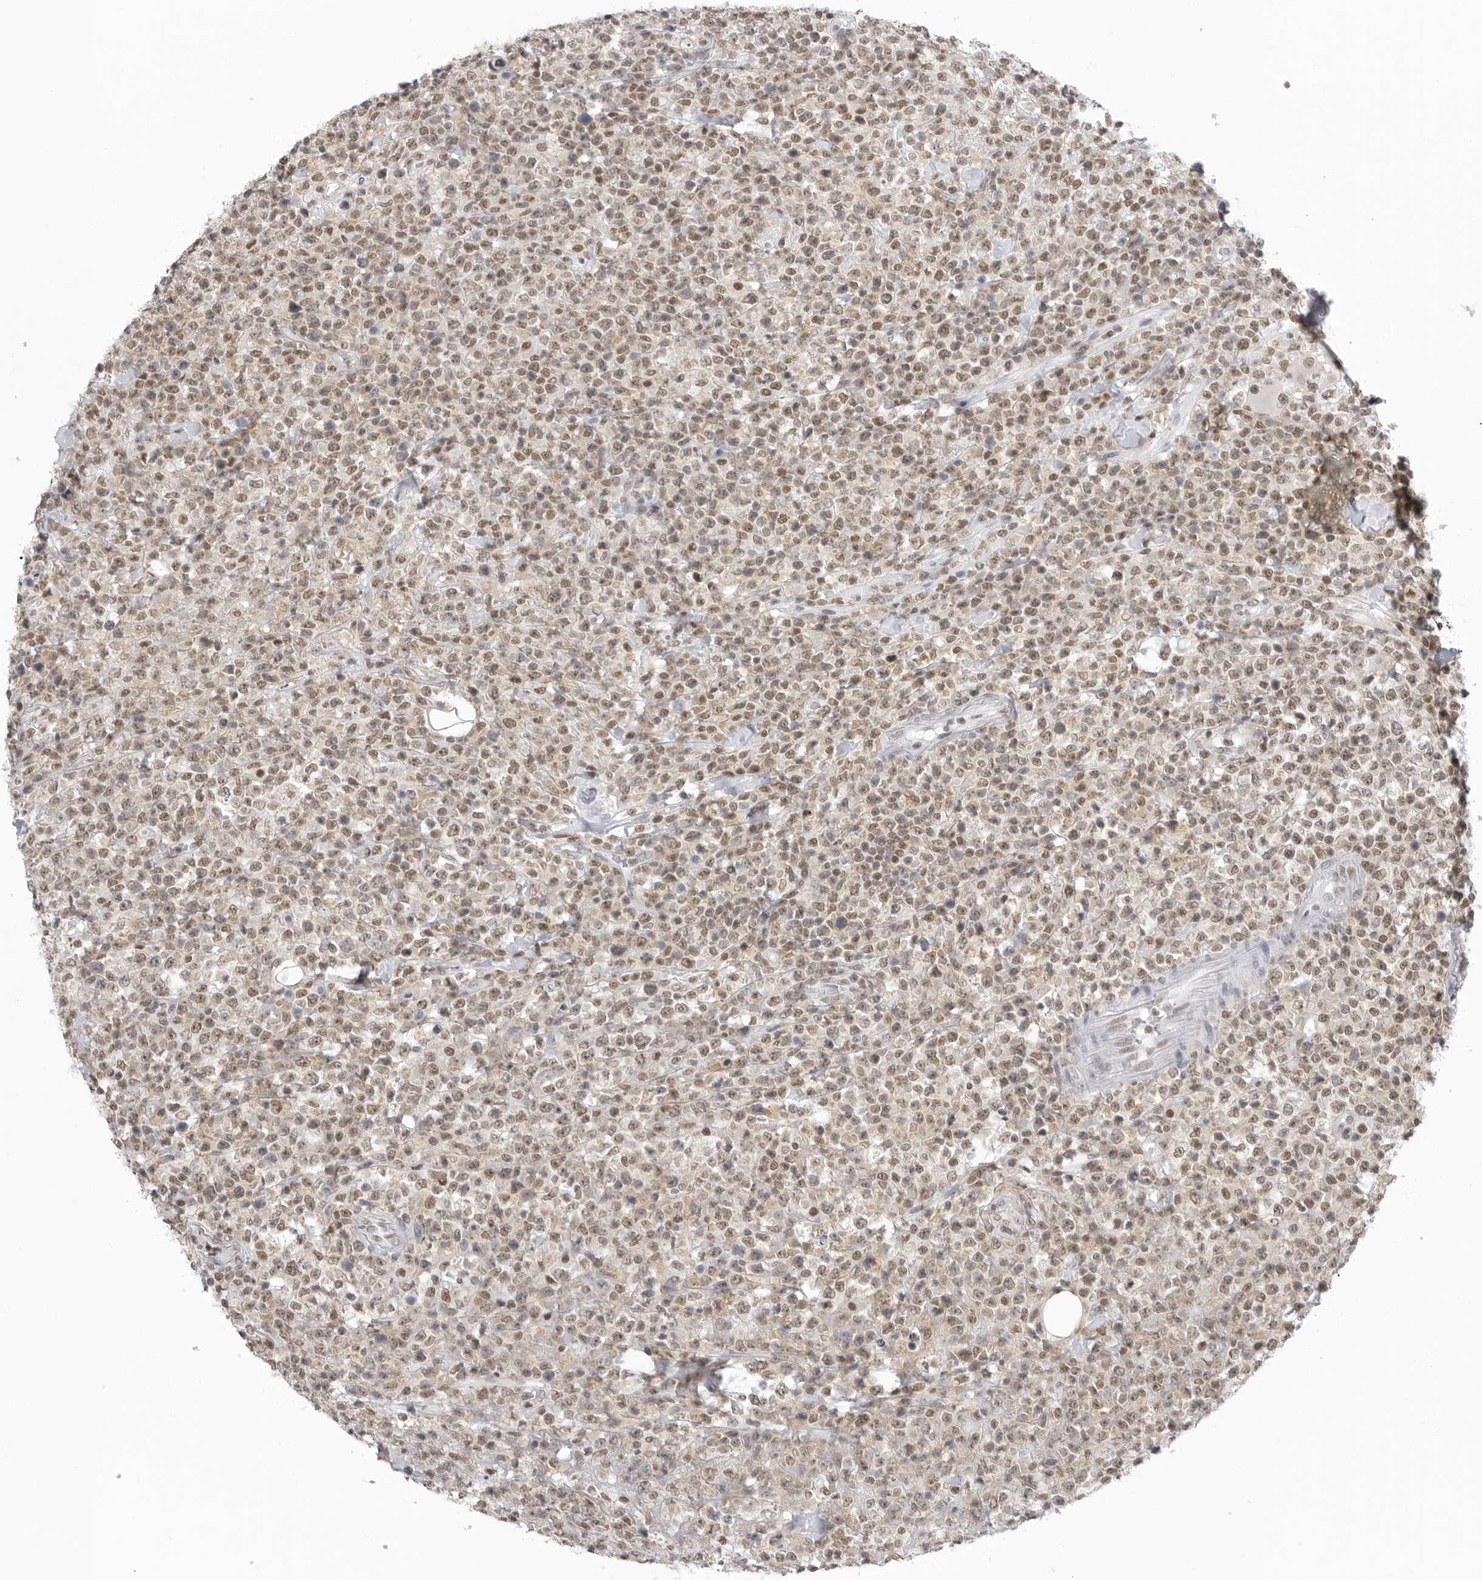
{"staining": {"intensity": "weak", "quantity": ">75%", "location": "nuclear"}, "tissue": "lymphoma", "cell_type": "Tumor cells", "image_type": "cancer", "snomed": [{"axis": "morphology", "description": "Malignant lymphoma, non-Hodgkin's type, High grade"}, {"axis": "topography", "description": "Colon"}], "caption": "A histopathology image of human lymphoma stained for a protein reveals weak nuclear brown staining in tumor cells.", "gene": "RPA2", "patient": {"sex": "female", "age": 53}}